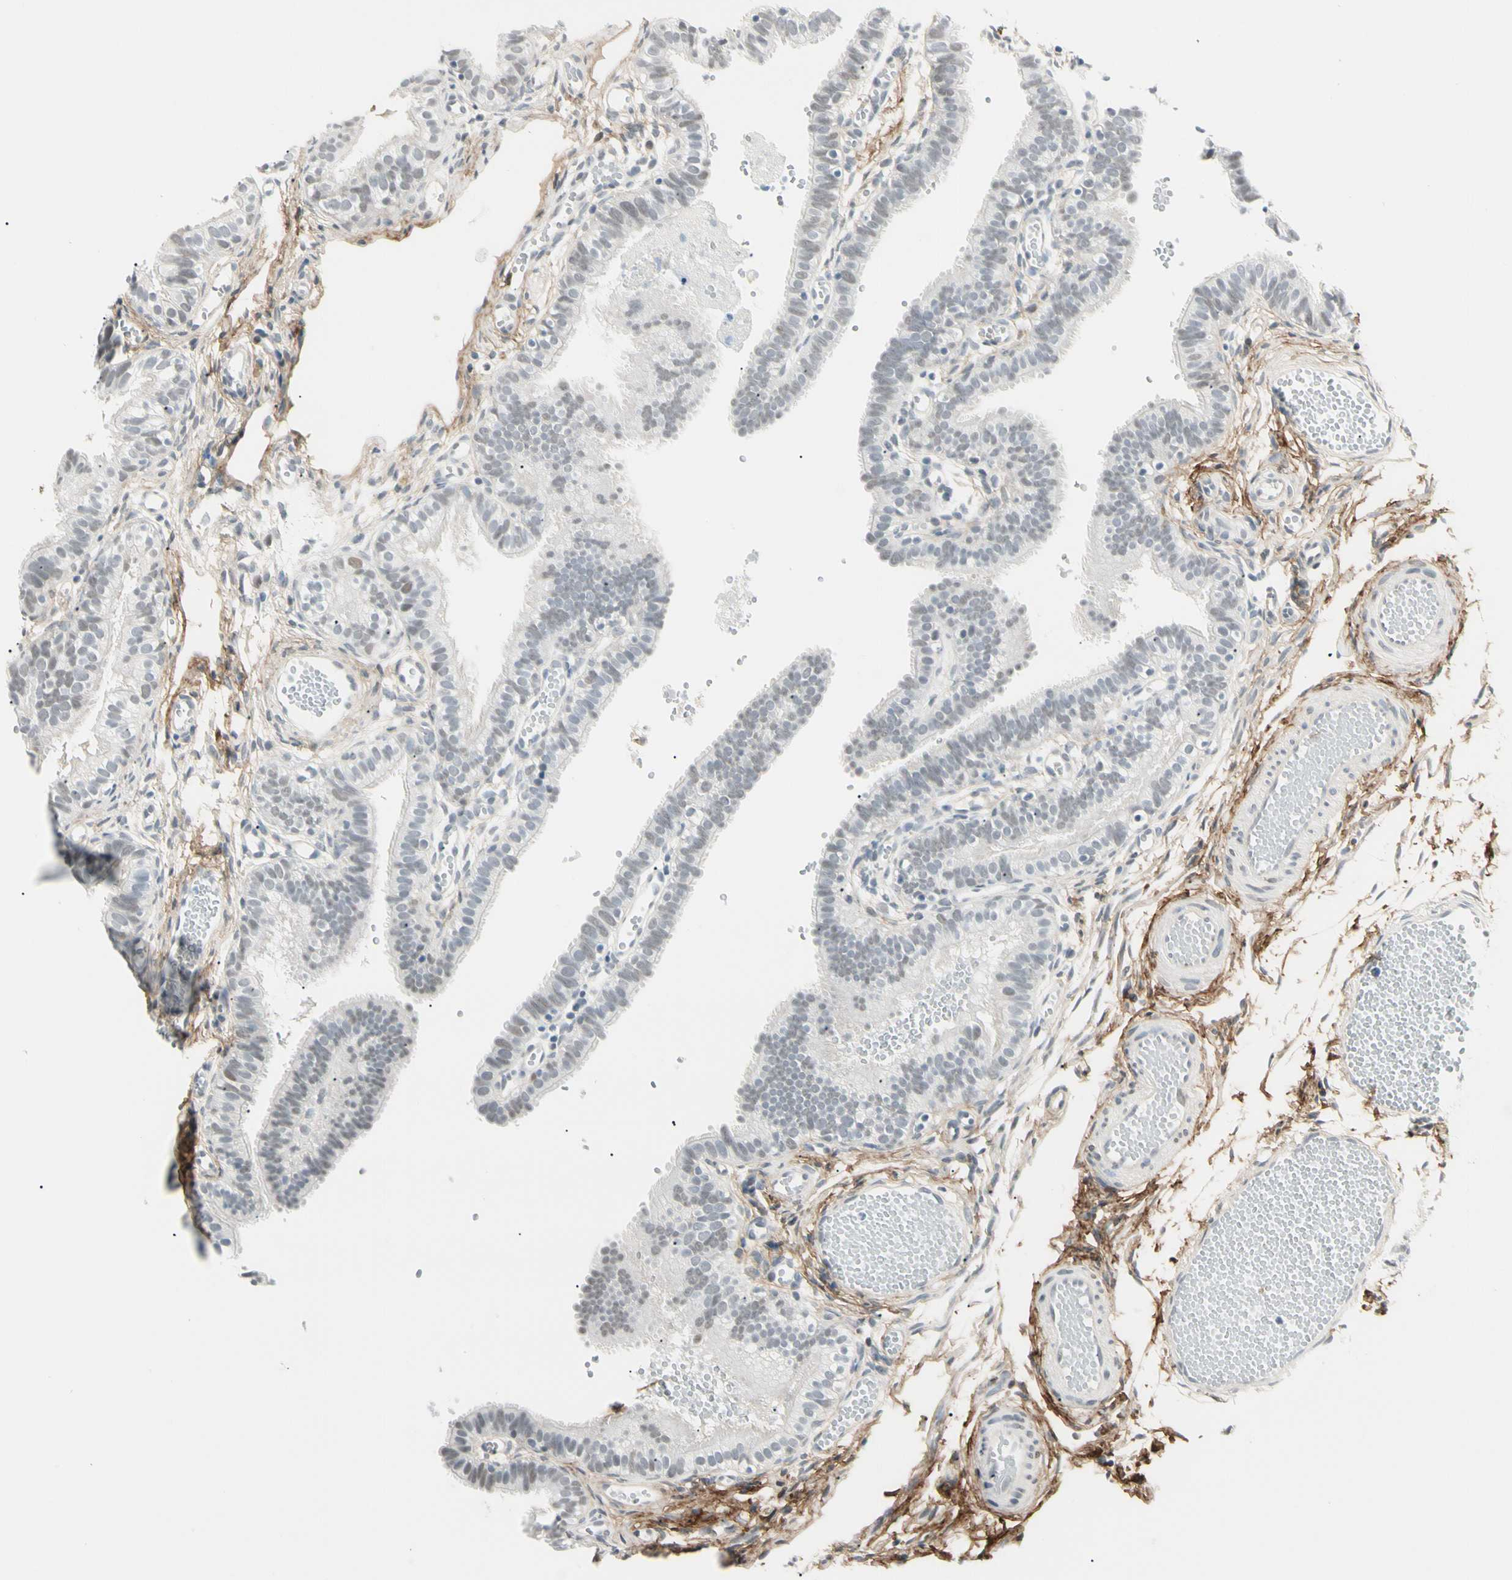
{"staining": {"intensity": "negative", "quantity": "none", "location": "none"}, "tissue": "fallopian tube", "cell_type": "Glandular cells", "image_type": "normal", "snomed": [{"axis": "morphology", "description": "Normal tissue, NOS"}, {"axis": "topography", "description": "Fallopian tube"}, {"axis": "topography", "description": "Placenta"}], "caption": "Immunohistochemistry image of benign fallopian tube: human fallopian tube stained with DAB reveals no significant protein positivity in glandular cells. The staining is performed using DAB brown chromogen with nuclei counter-stained in using hematoxylin.", "gene": "ASPN", "patient": {"sex": "female", "age": 34}}